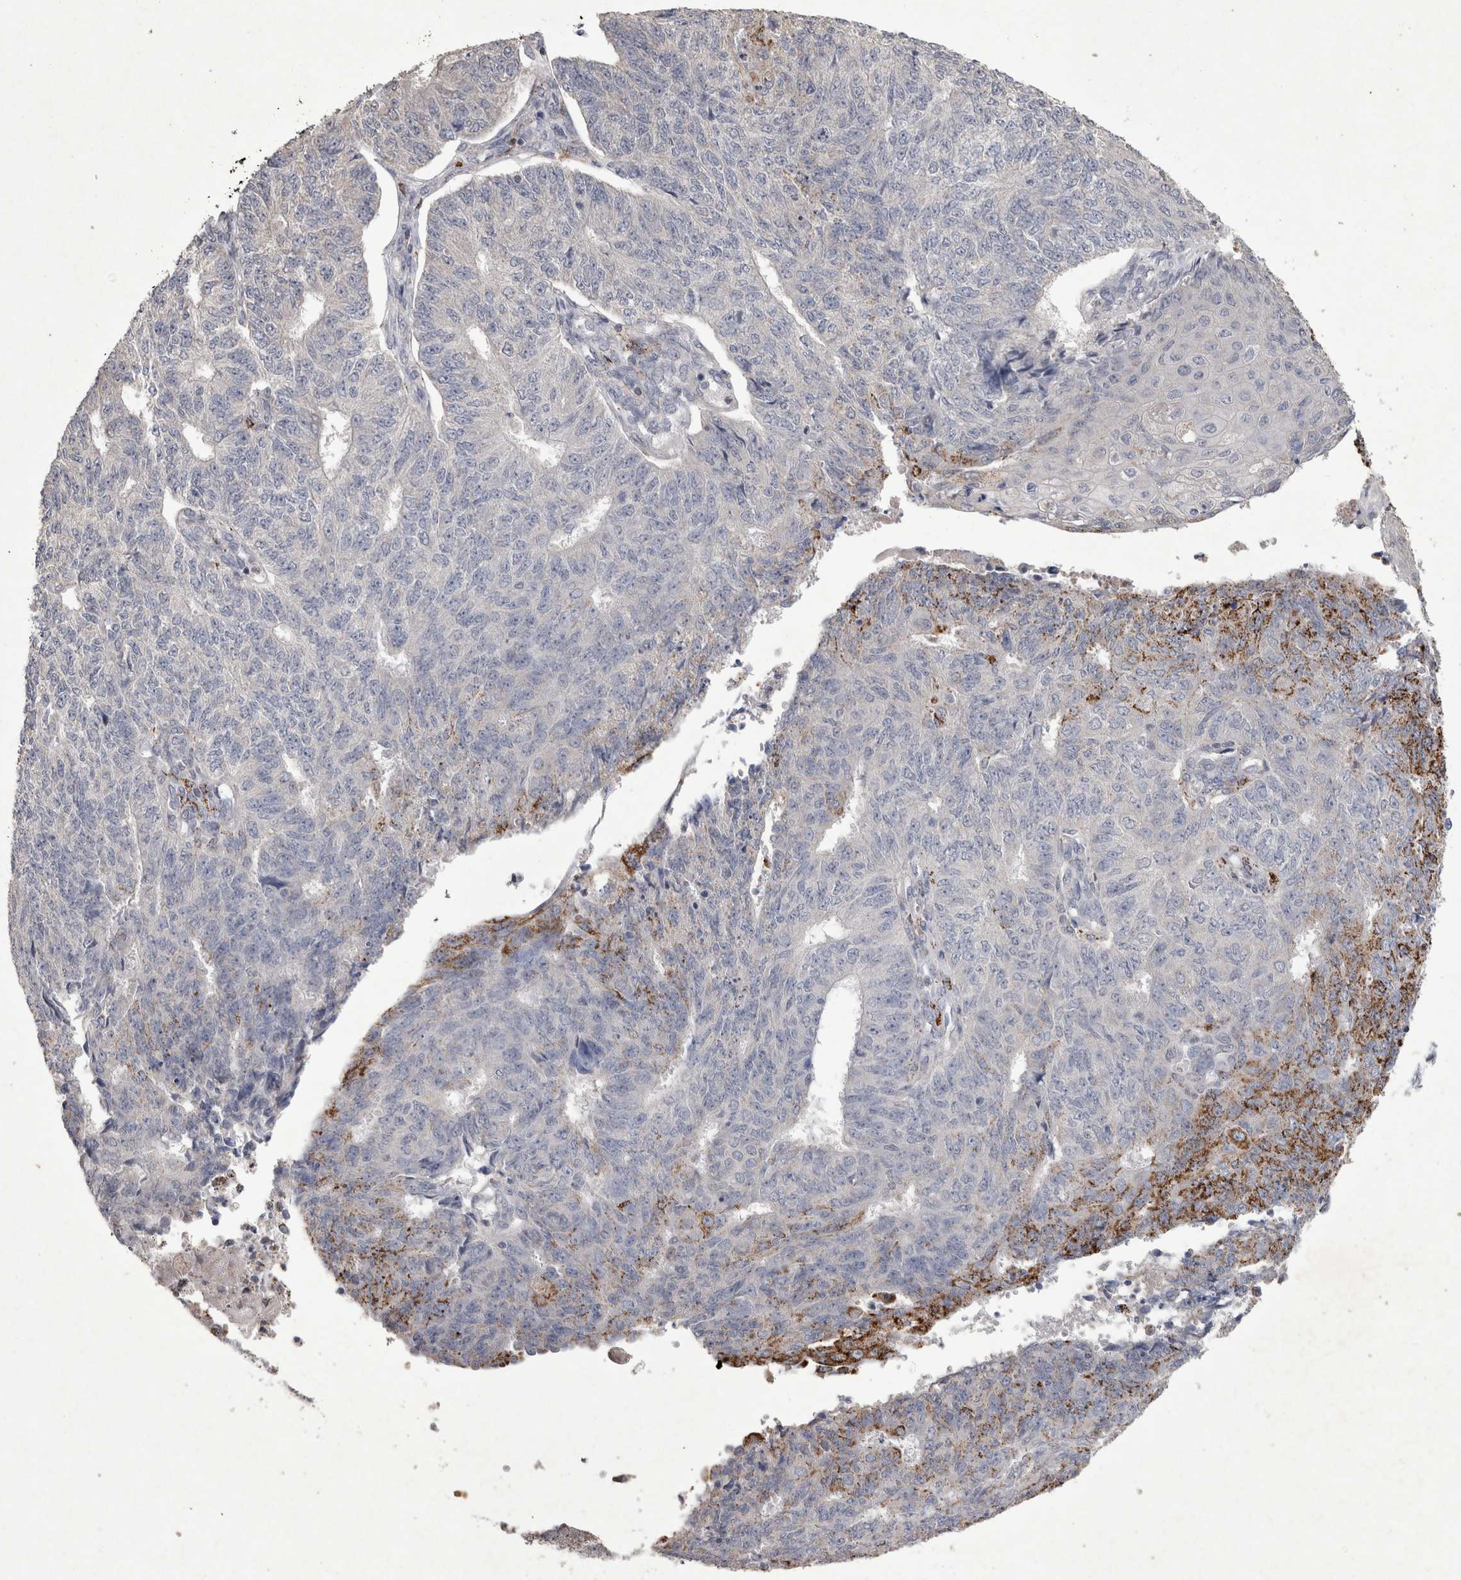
{"staining": {"intensity": "strong", "quantity": "<25%", "location": "cytoplasmic/membranous"}, "tissue": "endometrial cancer", "cell_type": "Tumor cells", "image_type": "cancer", "snomed": [{"axis": "morphology", "description": "Adenocarcinoma, NOS"}, {"axis": "topography", "description": "Endometrium"}], "caption": "Immunohistochemistry histopathology image of endometrial cancer (adenocarcinoma) stained for a protein (brown), which displays medium levels of strong cytoplasmic/membranous positivity in approximately <25% of tumor cells.", "gene": "DKK3", "patient": {"sex": "female", "age": 32}}